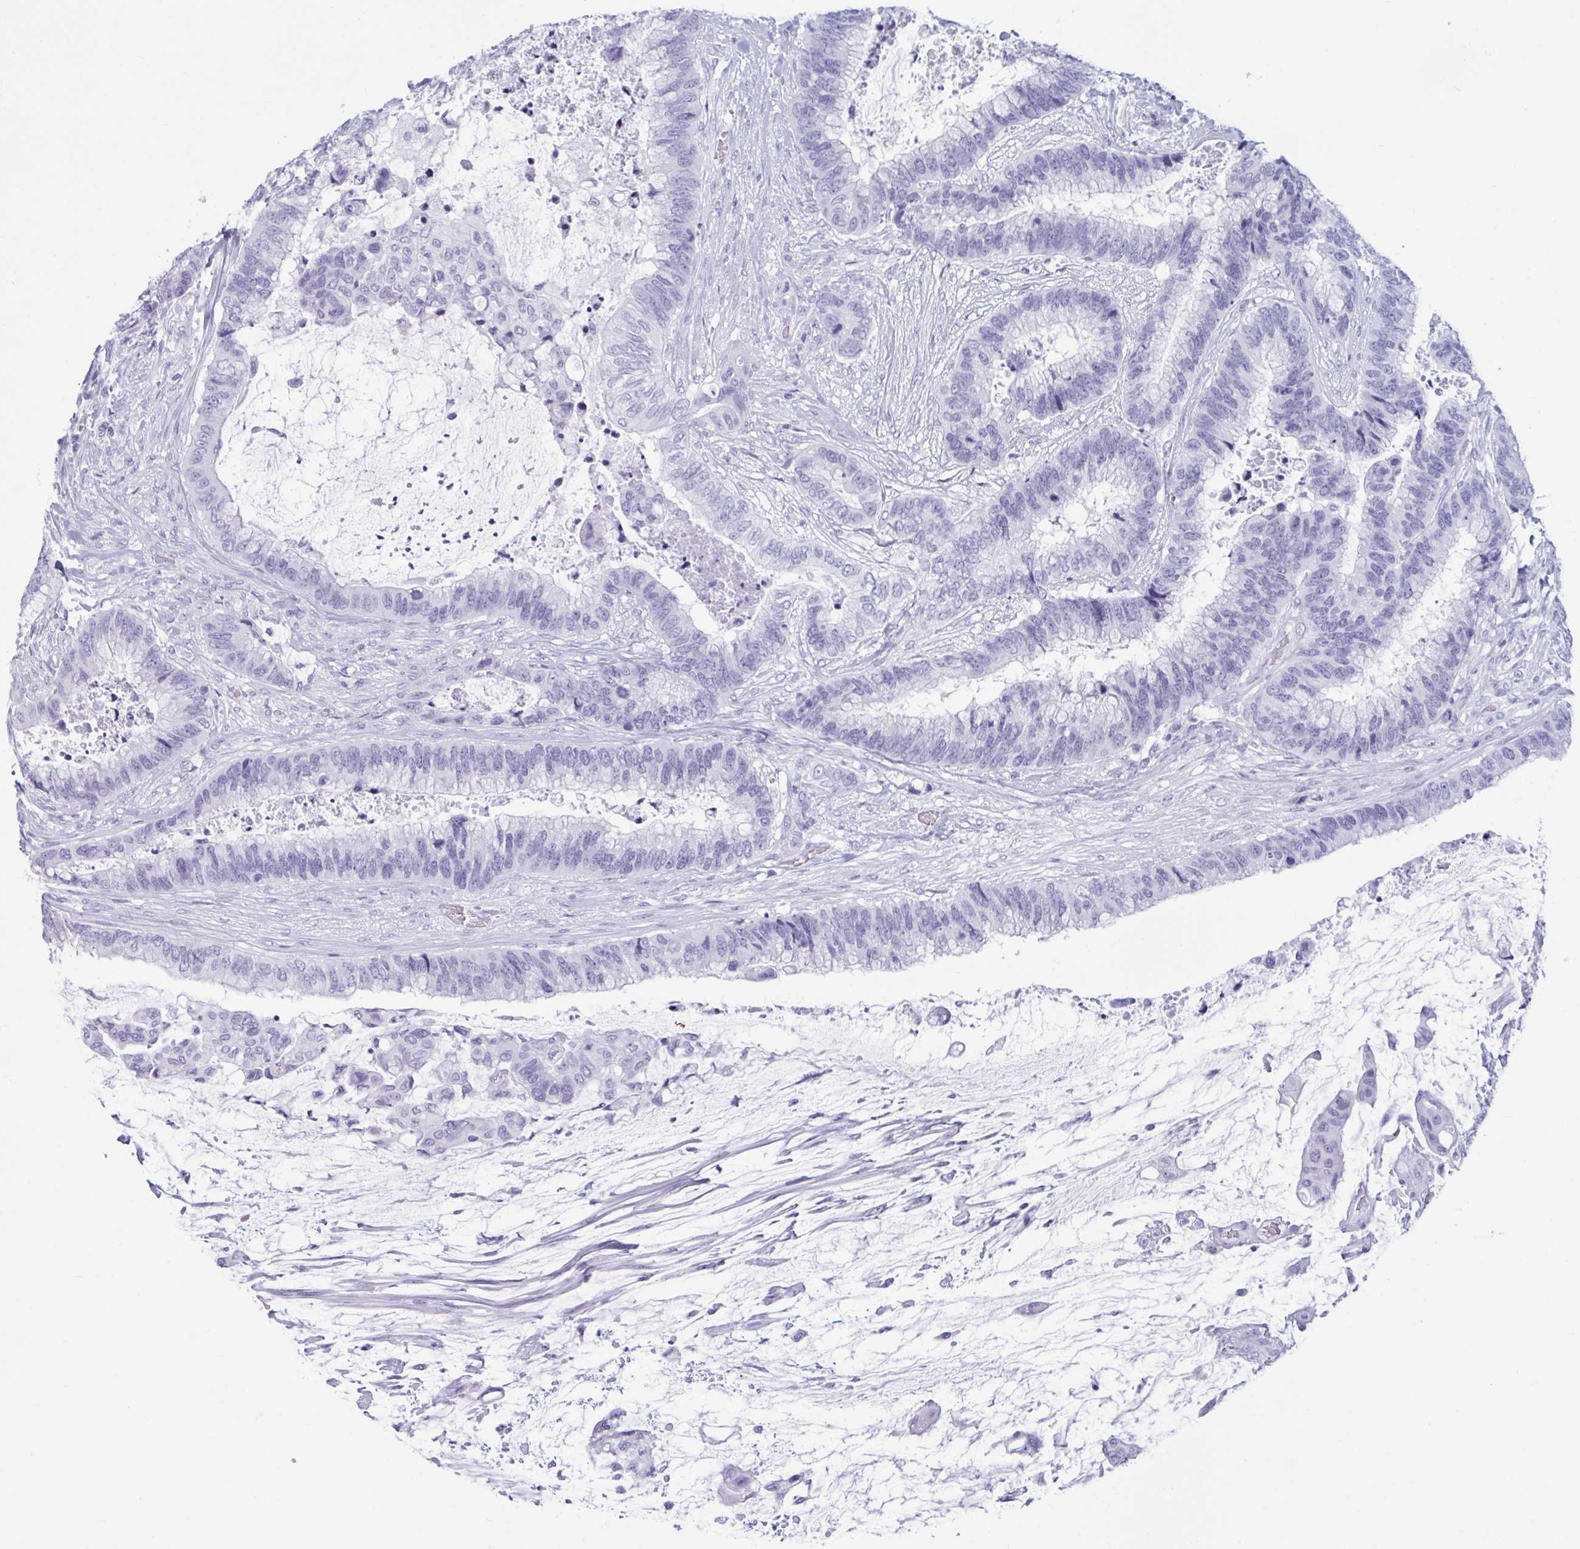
{"staining": {"intensity": "negative", "quantity": "none", "location": "none"}, "tissue": "colorectal cancer", "cell_type": "Tumor cells", "image_type": "cancer", "snomed": [{"axis": "morphology", "description": "Adenocarcinoma, NOS"}, {"axis": "topography", "description": "Rectum"}], "caption": "Photomicrograph shows no significant protein expression in tumor cells of colorectal adenocarcinoma.", "gene": "ANKRD60", "patient": {"sex": "female", "age": 59}}